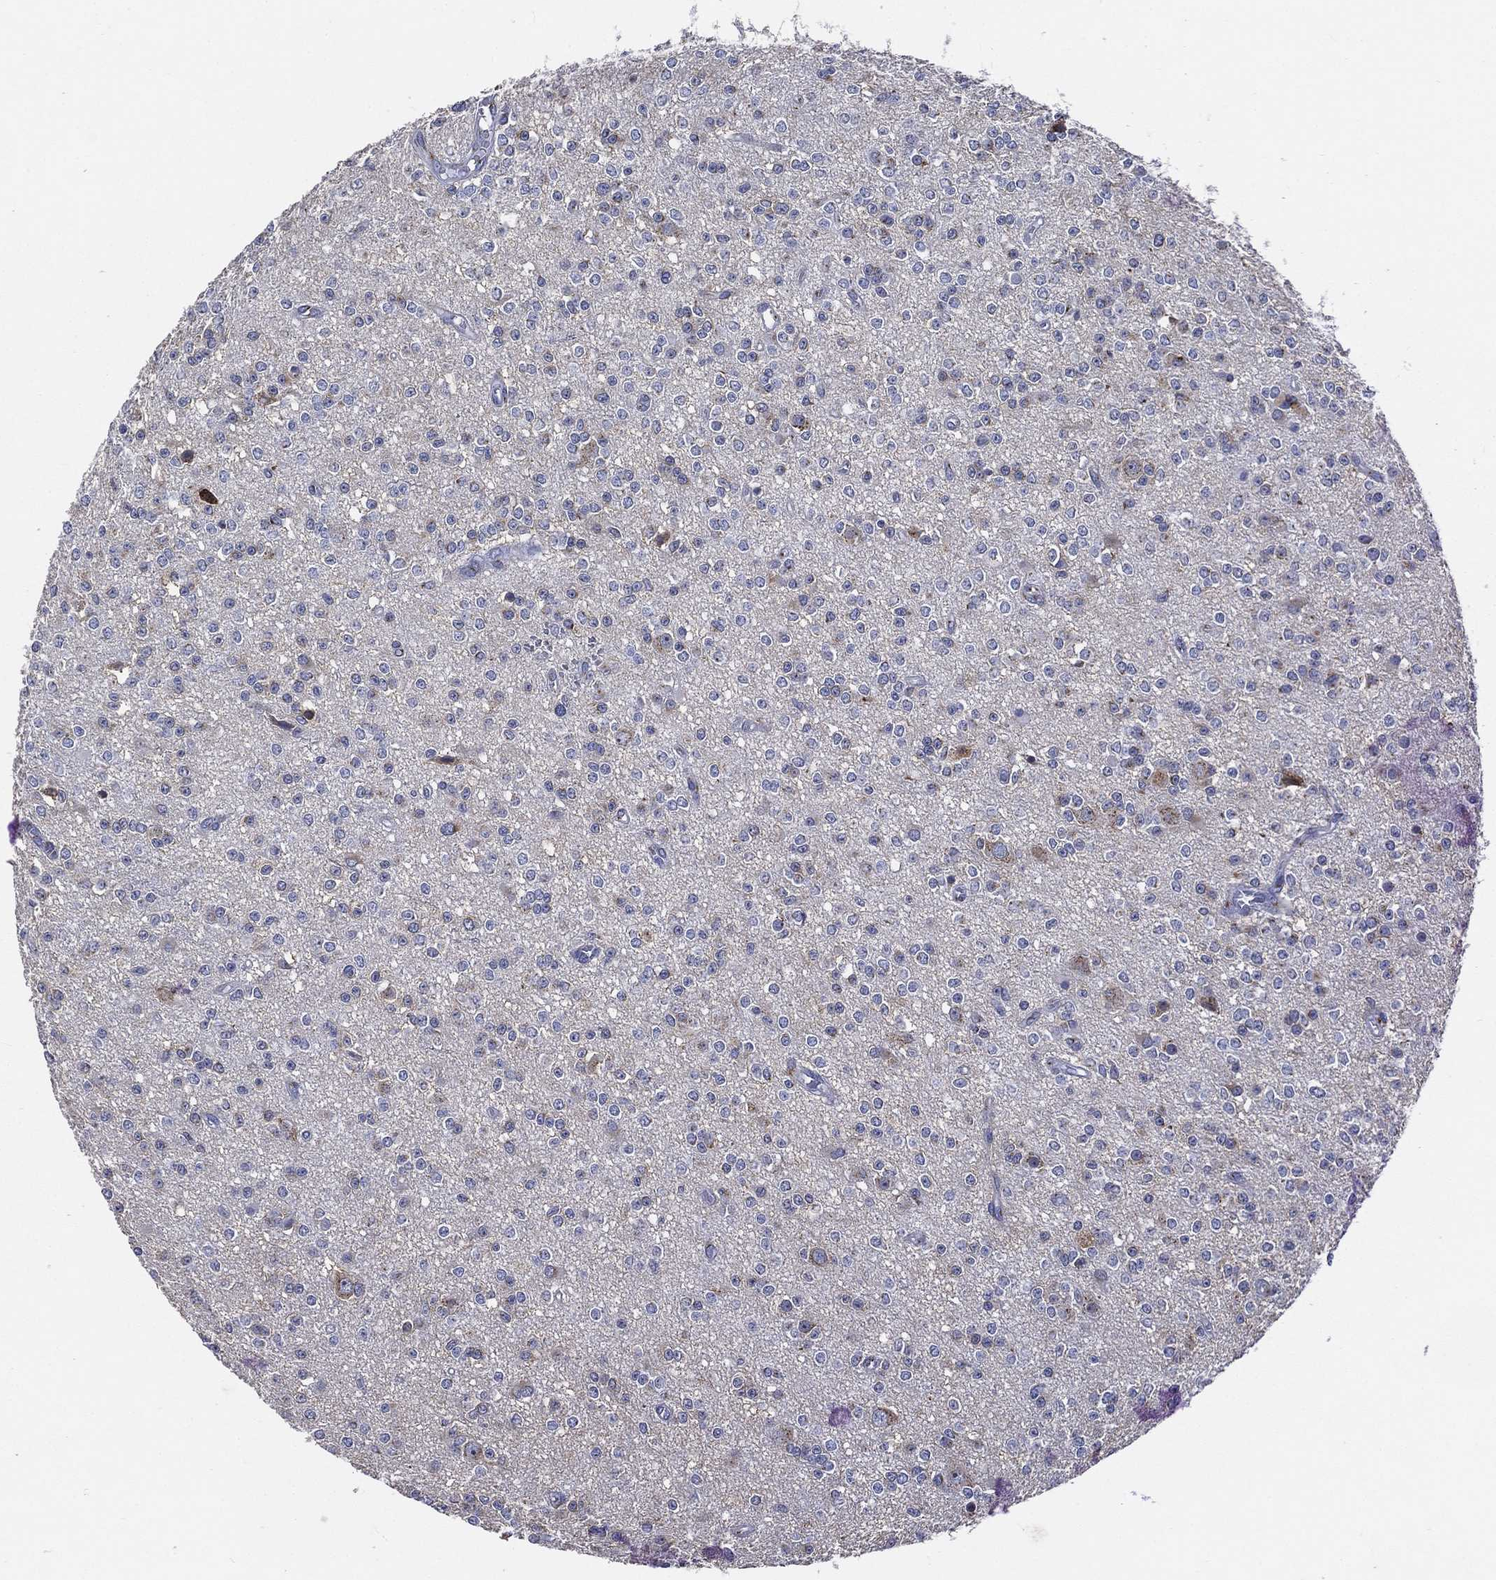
{"staining": {"intensity": "negative", "quantity": "none", "location": "none"}, "tissue": "glioma", "cell_type": "Tumor cells", "image_type": "cancer", "snomed": [{"axis": "morphology", "description": "Glioma, malignant, Low grade"}, {"axis": "topography", "description": "Brain"}], "caption": "IHC image of neoplastic tissue: malignant glioma (low-grade) stained with DAB (3,3'-diaminobenzidine) displays no significant protein expression in tumor cells.", "gene": "TICAM1", "patient": {"sex": "female", "age": 45}}